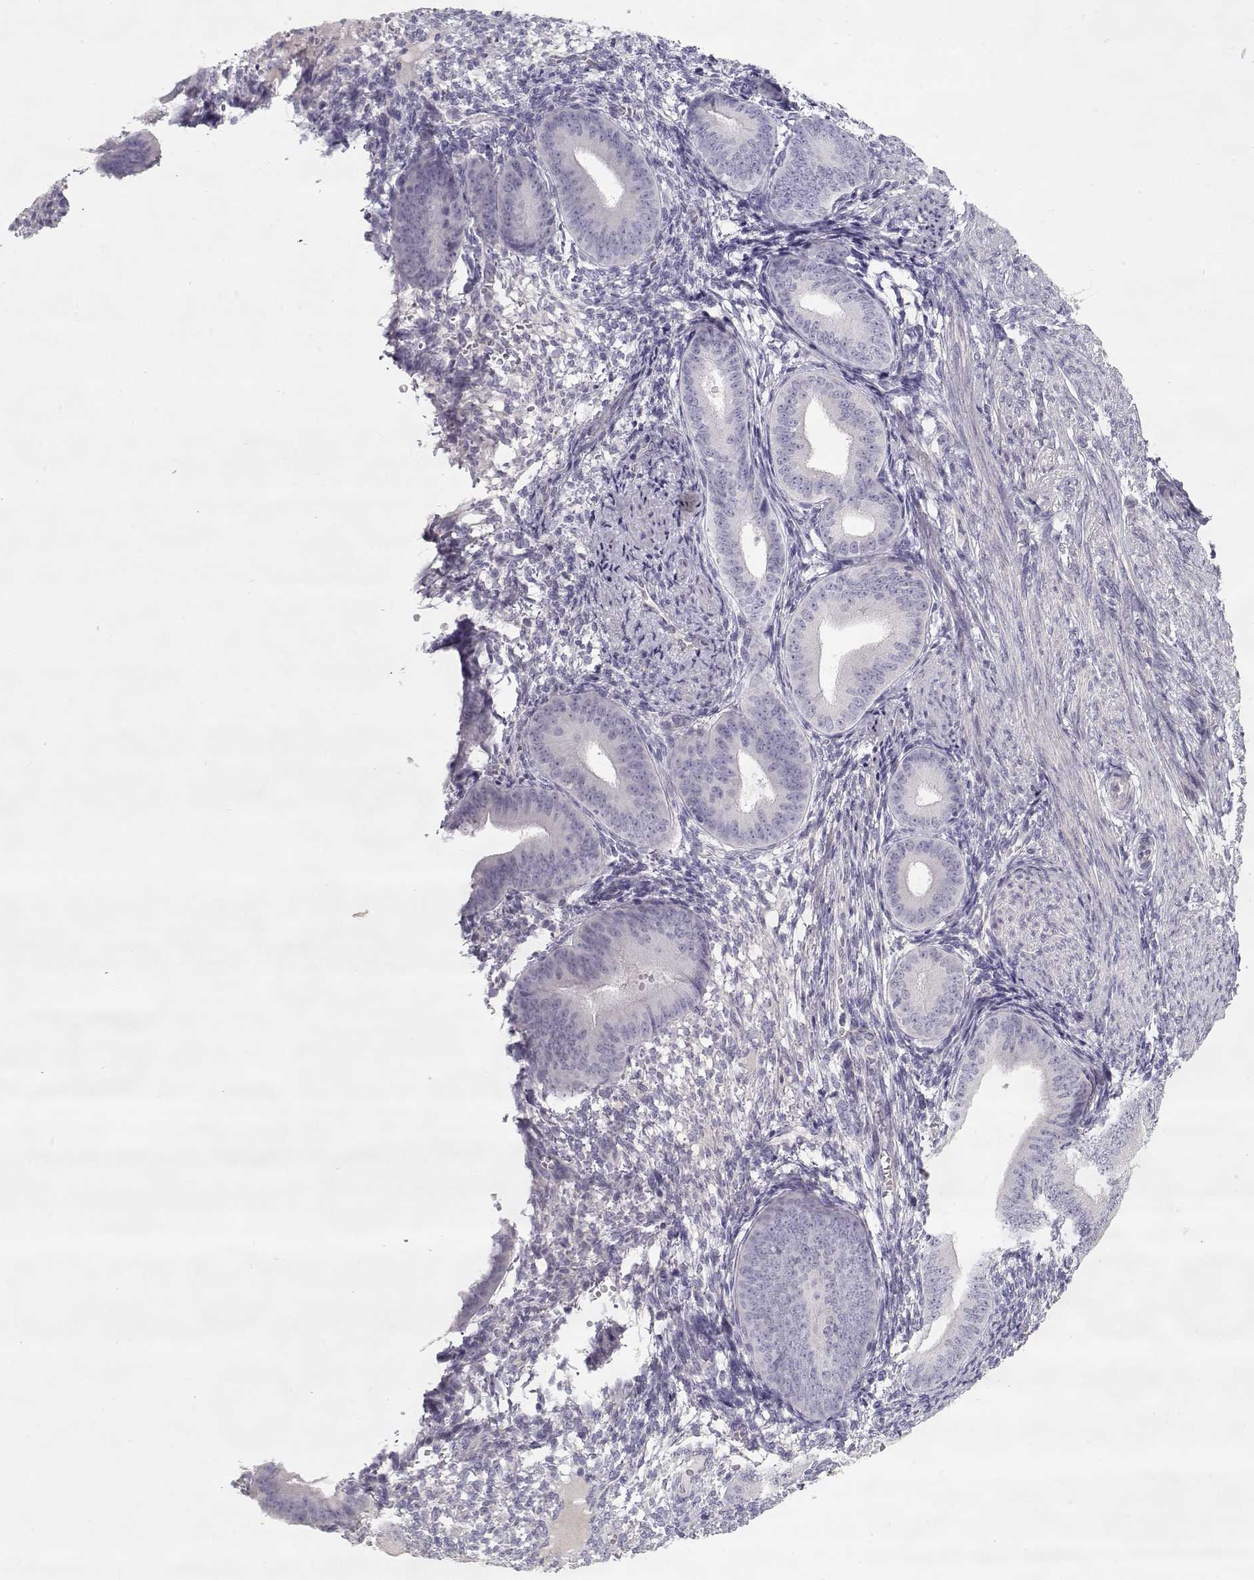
{"staining": {"intensity": "negative", "quantity": "none", "location": "none"}, "tissue": "endometrium", "cell_type": "Cells in endometrial stroma", "image_type": "normal", "snomed": [{"axis": "morphology", "description": "Normal tissue, NOS"}, {"axis": "topography", "description": "Endometrium"}], "caption": "Immunohistochemical staining of normal human endometrium displays no significant staining in cells in endometrial stroma. (Immunohistochemistry, brightfield microscopy, high magnification).", "gene": "SLC18A1", "patient": {"sex": "female", "age": 39}}